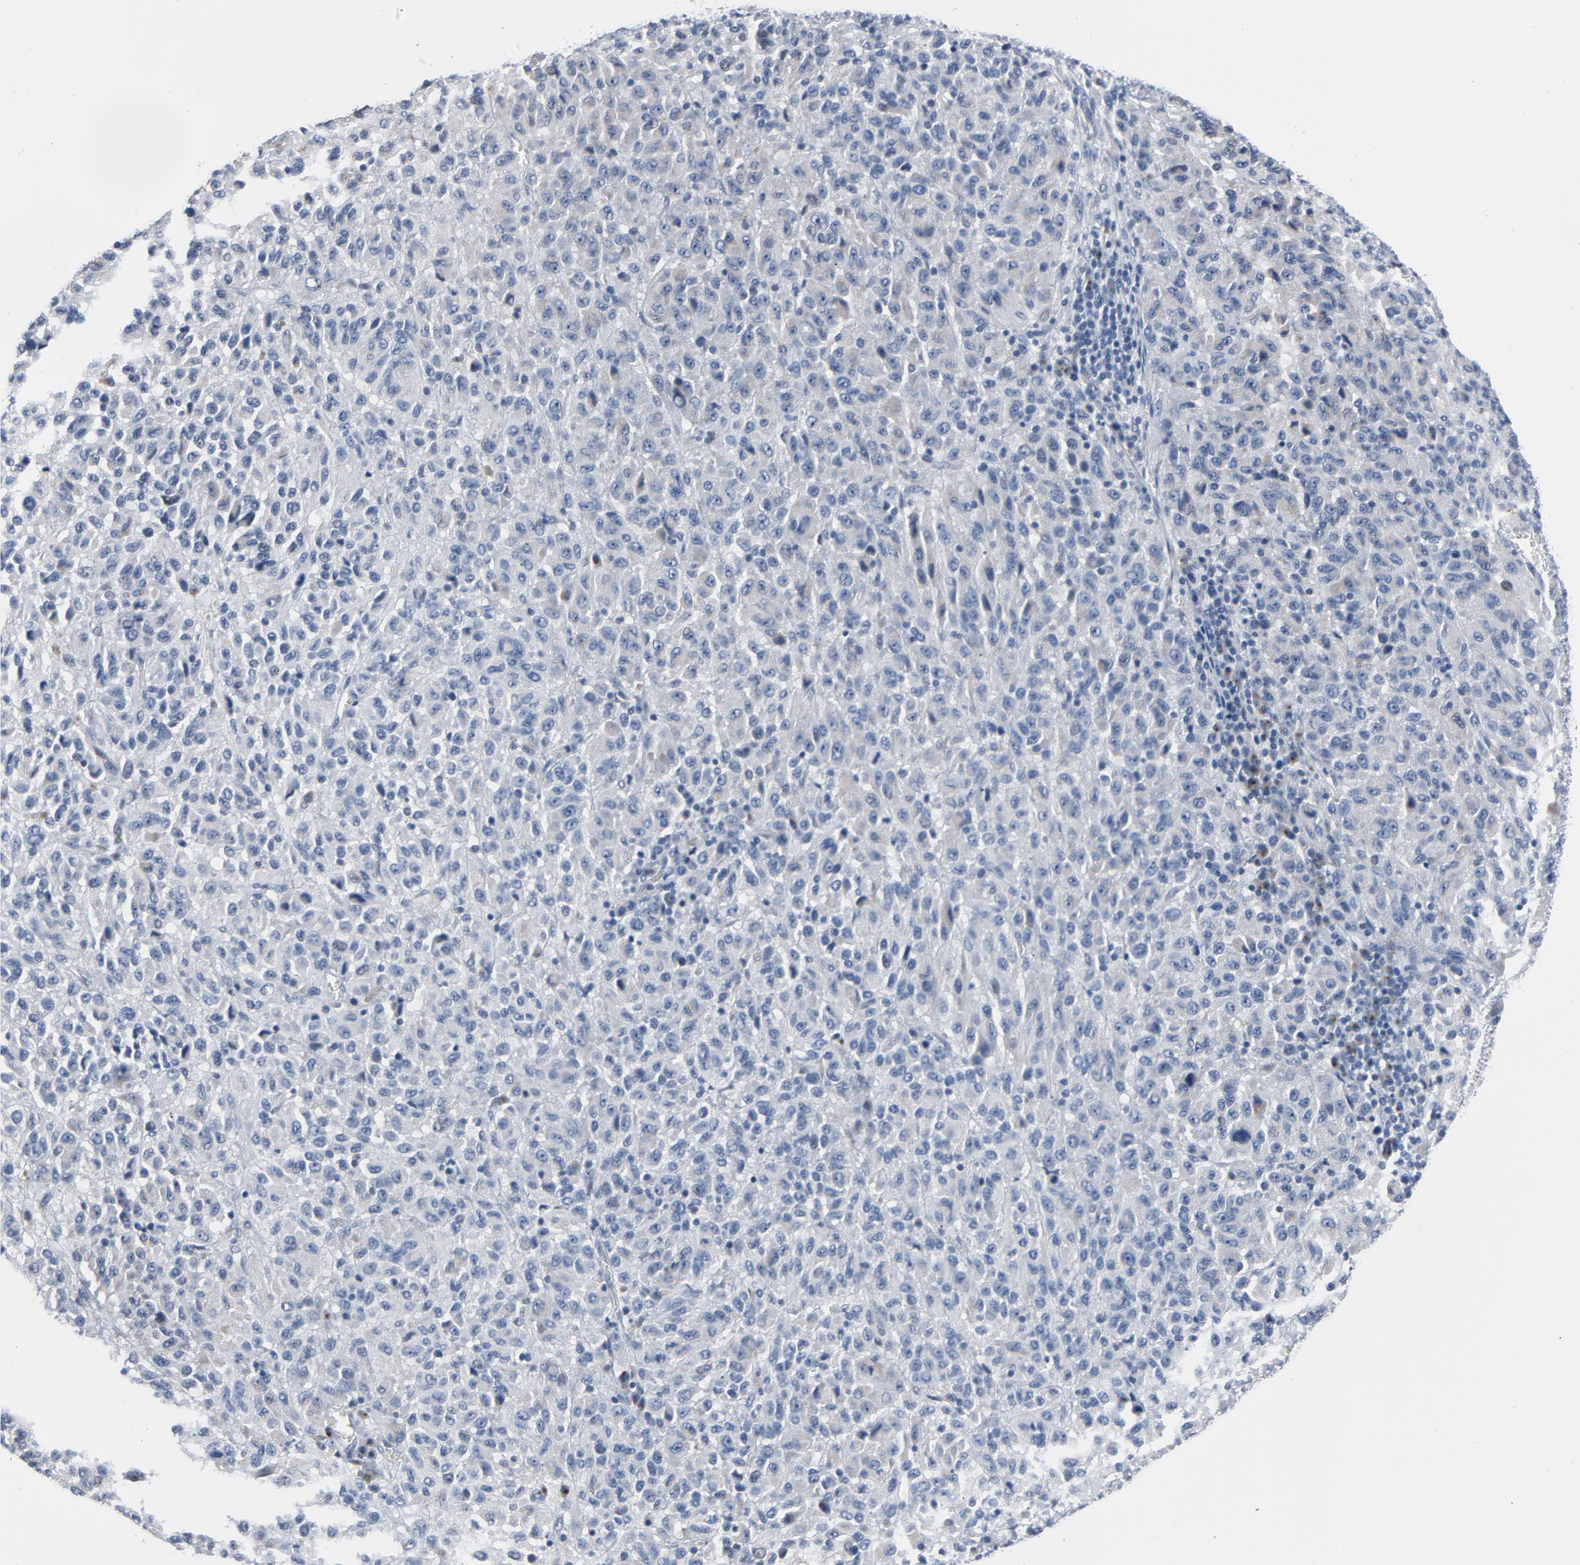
{"staining": {"intensity": "weak", "quantity": "<25%", "location": "cytoplasmic/membranous"}, "tissue": "melanoma", "cell_type": "Tumor cells", "image_type": "cancer", "snomed": [{"axis": "morphology", "description": "Malignant melanoma, Metastatic site"}, {"axis": "topography", "description": "Lung"}], "caption": "Tumor cells are negative for brown protein staining in melanoma. (Brightfield microscopy of DAB immunohistochemistry (IHC) at high magnification).", "gene": "YIPF6", "patient": {"sex": "male", "age": 64}}